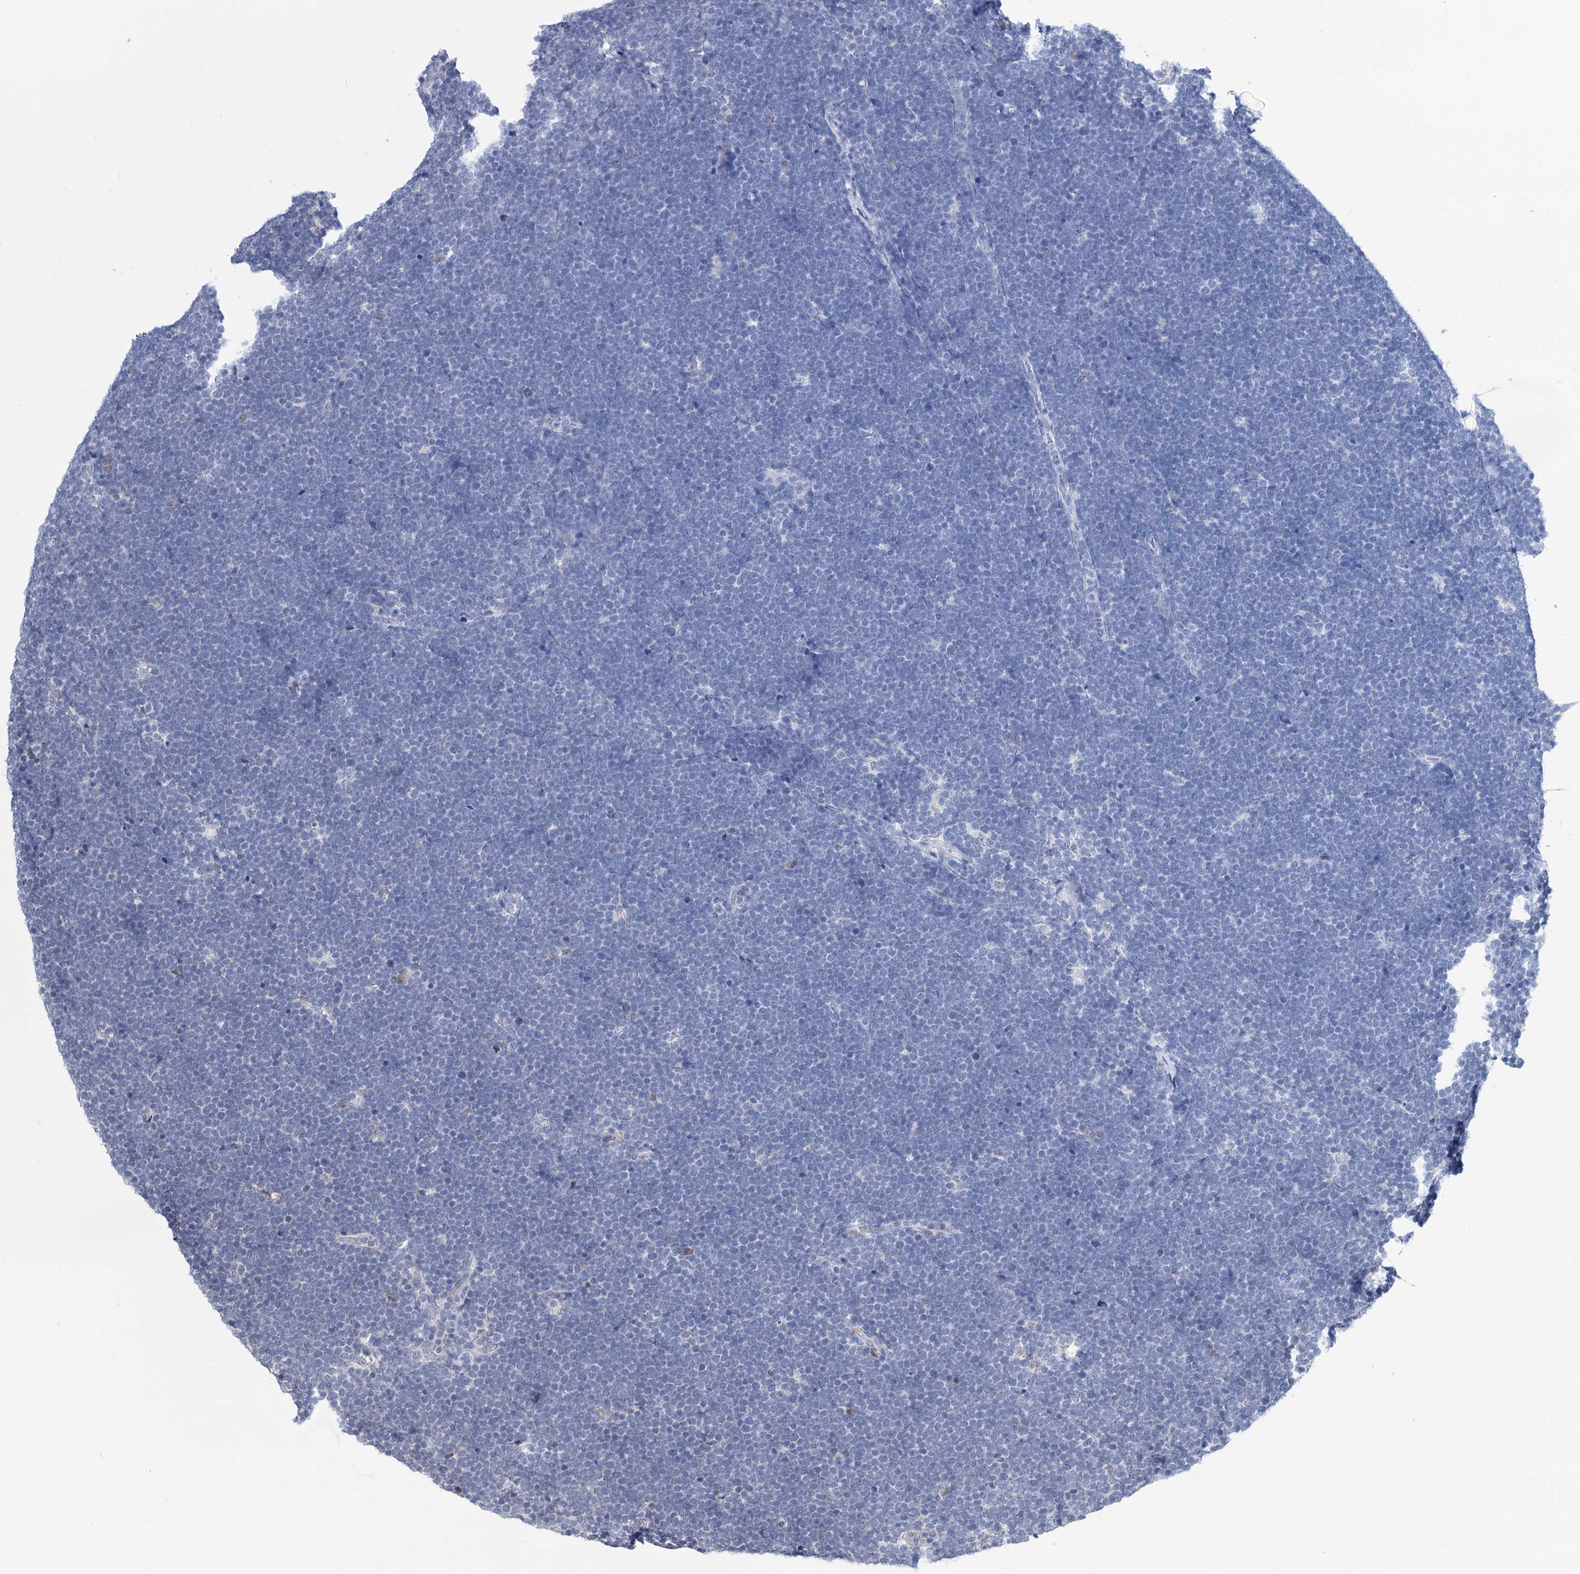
{"staining": {"intensity": "negative", "quantity": "none", "location": "none"}, "tissue": "lymphoma", "cell_type": "Tumor cells", "image_type": "cancer", "snomed": [{"axis": "morphology", "description": "Malignant lymphoma, non-Hodgkin's type, High grade"}, {"axis": "topography", "description": "Lymph node"}], "caption": "Immunohistochemical staining of human high-grade malignant lymphoma, non-Hodgkin's type shows no significant positivity in tumor cells.", "gene": "PPRC1", "patient": {"sex": "male", "age": 13}}